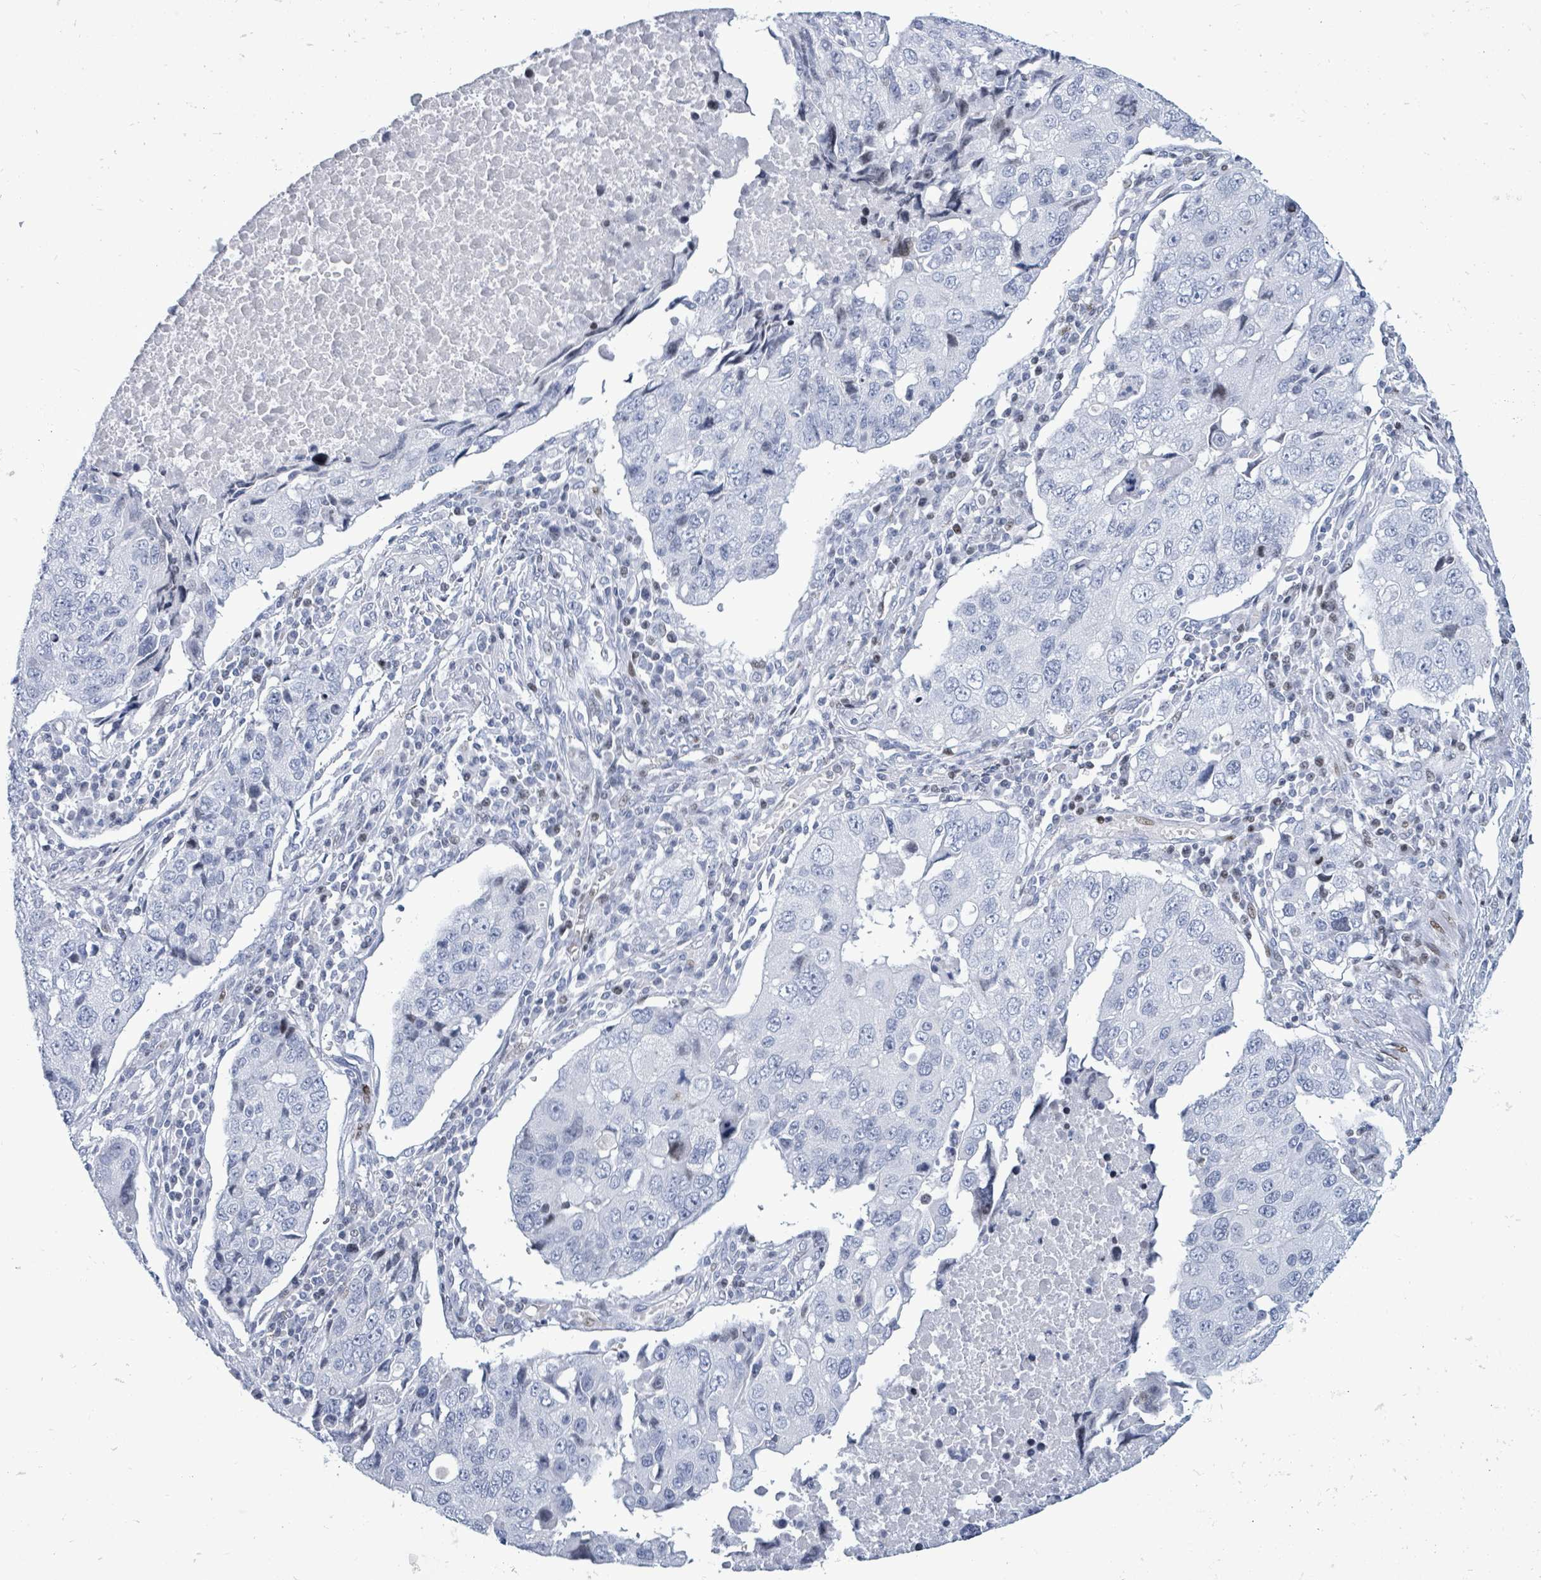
{"staining": {"intensity": "negative", "quantity": "none", "location": "none"}, "tissue": "lung cancer", "cell_type": "Tumor cells", "image_type": "cancer", "snomed": [{"axis": "morphology", "description": "Squamous cell carcinoma, NOS"}, {"axis": "topography", "description": "Lung"}], "caption": "High magnification brightfield microscopy of squamous cell carcinoma (lung) stained with DAB (3,3'-diaminobenzidine) (brown) and counterstained with hematoxylin (blue): tumor cells show no significant positivity.", "gene": "MALL", "patient": {"sex": "female", "age": 66}}